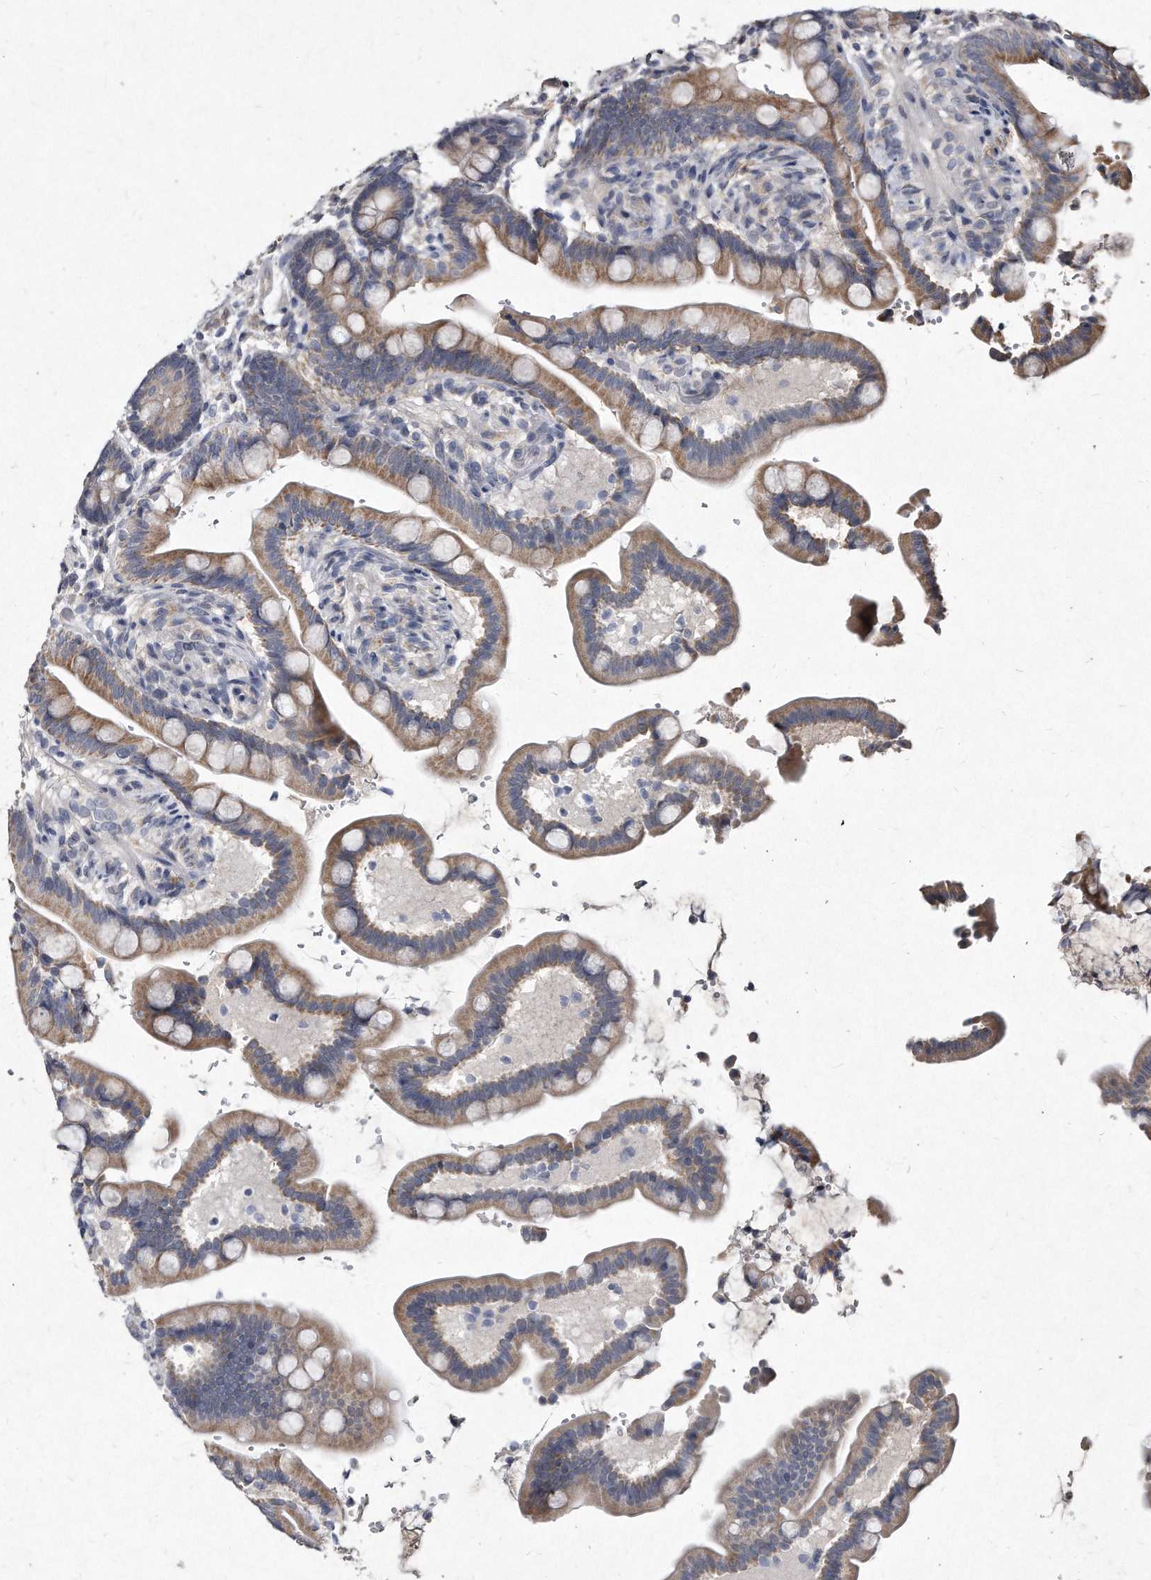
{"staining": {"intensity": "weak", "quantity": "25%-75%", "location": "cytoplasmic/membranous"}, "tissue": "colon", "cell_type": "Endothelial cells", "image_type": "normal", "snomed": [{"axis": "morphology", "description": "Normal tissue, NOS"}, {"axis": "topography", "description": "Smooth muscle"}, {"axis": "topography", "description": "Colon"}], "caption": "Endothelial cells exhibit low levels of weak cytoplasmic/membranous positivity in approximately 25%-75% of cells in benign colon.", "gene": "KLHDC3", "patient": {"sex": "male", "age": 73}}